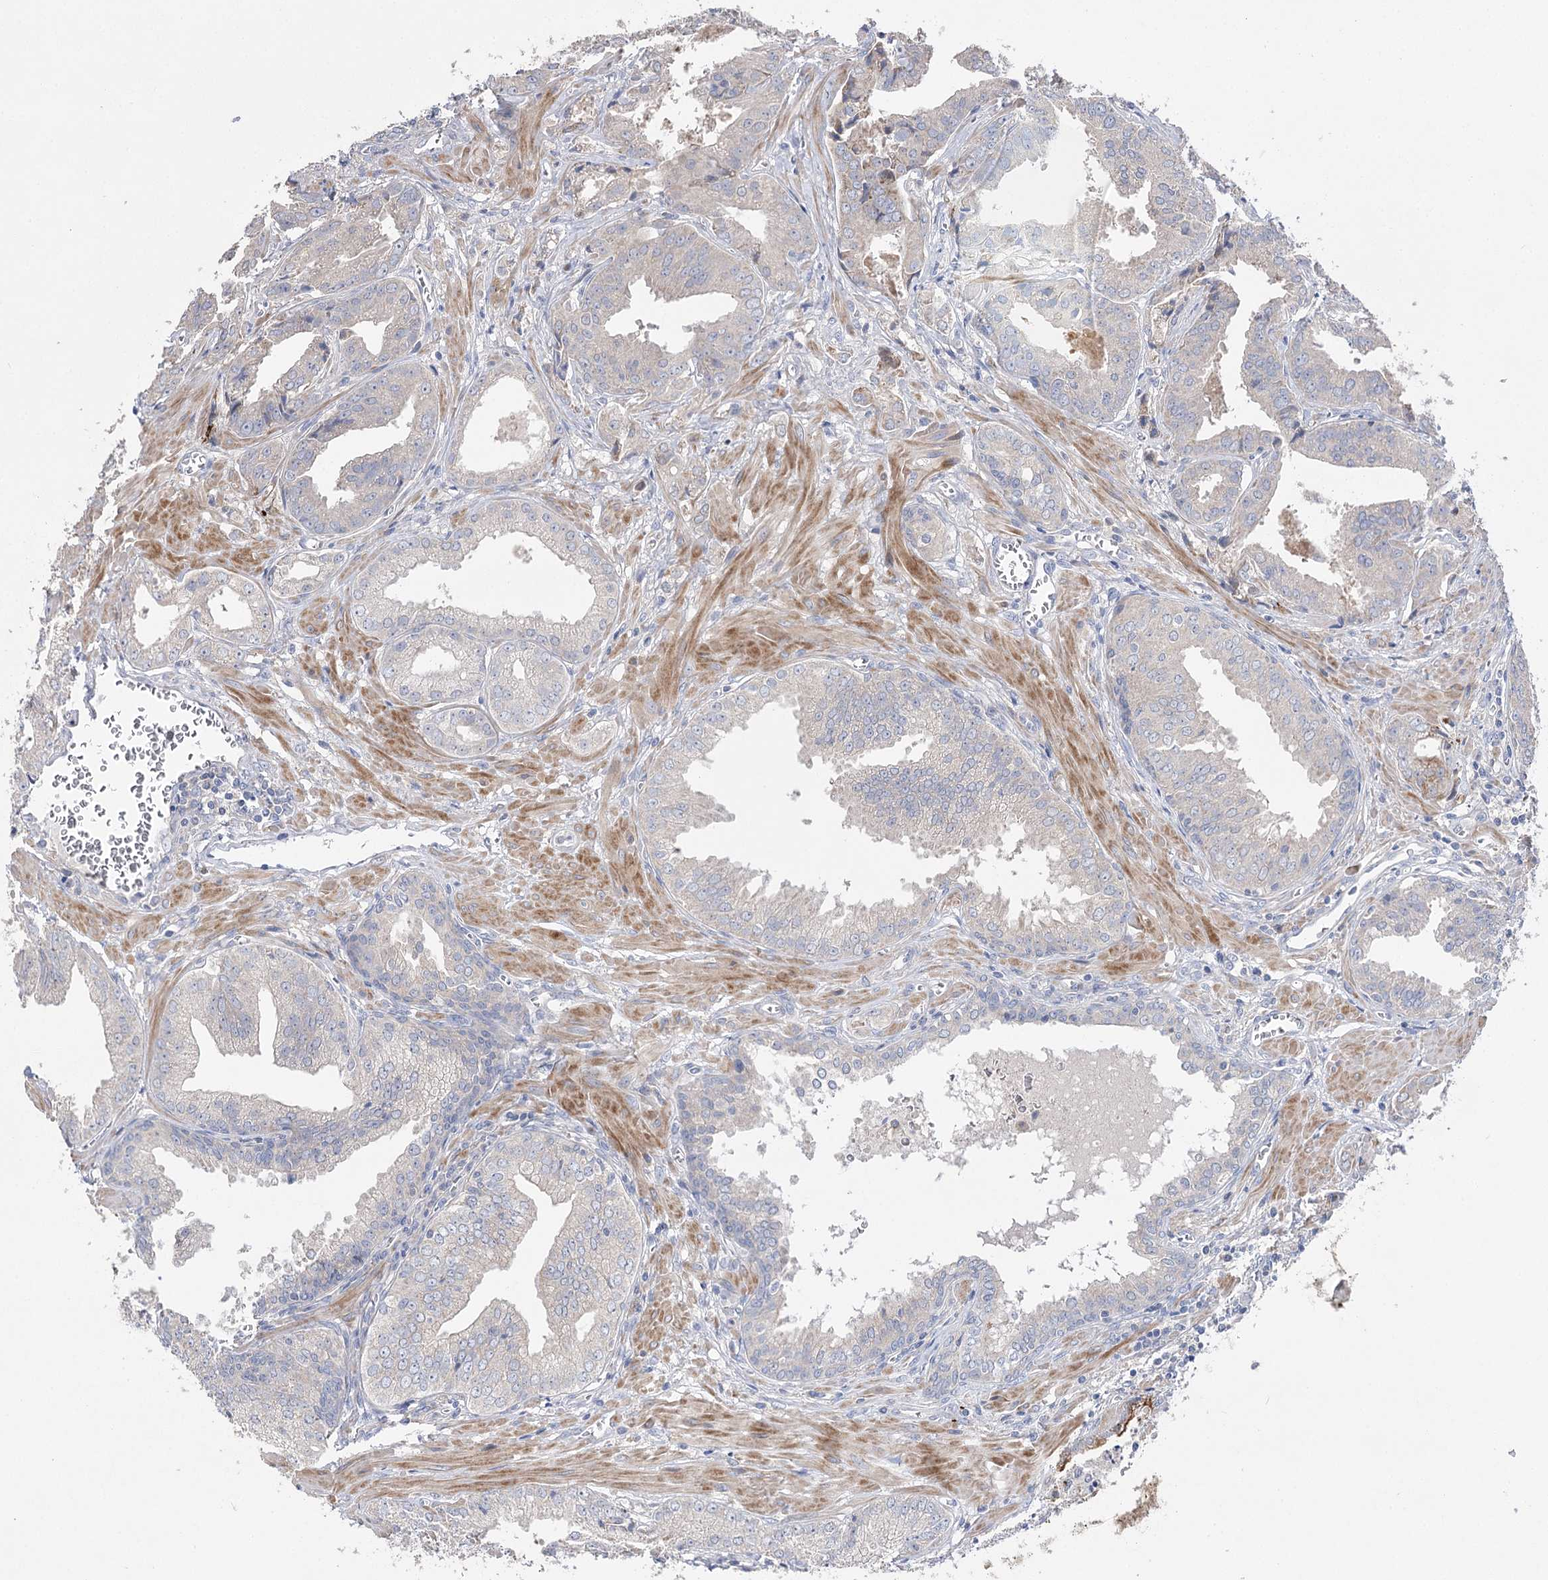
{"staining": {"intensity": "negative", "quantity": "none", "location": "none"}, "tissue": "prostate cancer", "cell_type": "Tumor cells", "image_type": "cancer", "snomed": [{"axis": "morphology", "description": "Adenocarcinoma, Low grade"}, {"axis": "topography", "description": "Prostate"}], "caption": "The photomicrograph shows no significant staining in tumor cells of prostate adenocarcinoma (low-grade). (DAB immunohistochemistry (IHC) with hematoxylin counter stain).", "gene": "NRAP", "patient": {"sex": "male", "age": 67}}